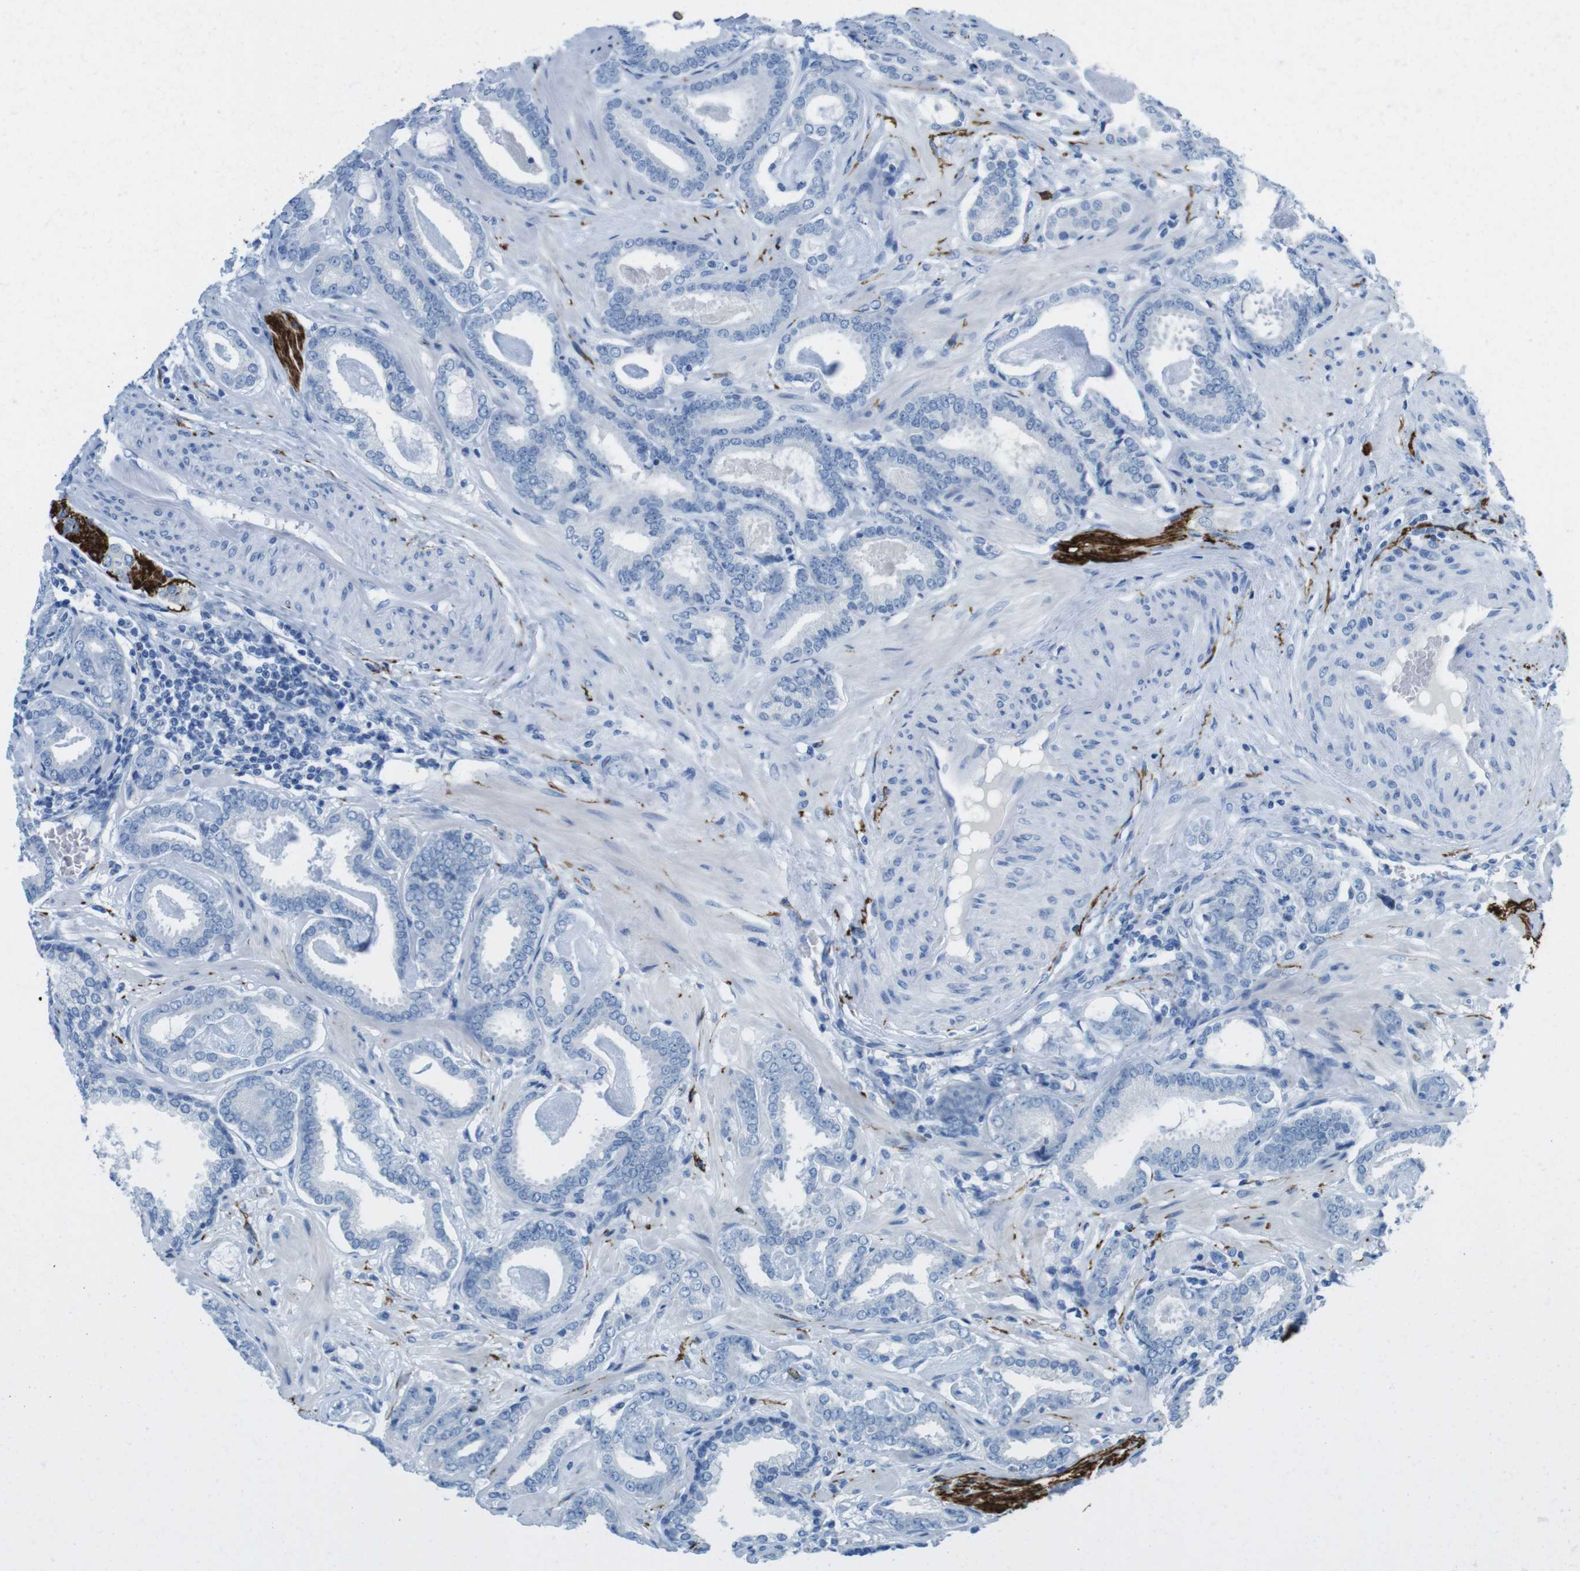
{"staining": {"intensity": "negative", "quantity": "none", "location": "none"}, "tissue": "prostate cancer", "cell_type": "Tumor cells", "image_type": "cancer", "snomed": [{"axis": "morphology", "description": "Adenocarcinoma, Low grade"}, {"axis": "topography", "description": "Prostate"}], "caption": "Tumor cells are negative for brown protein staining in prostate adenocarcinoma (low-grade).", "gene": "GAP43", "patient": {"sex": "male", "age": 53}}